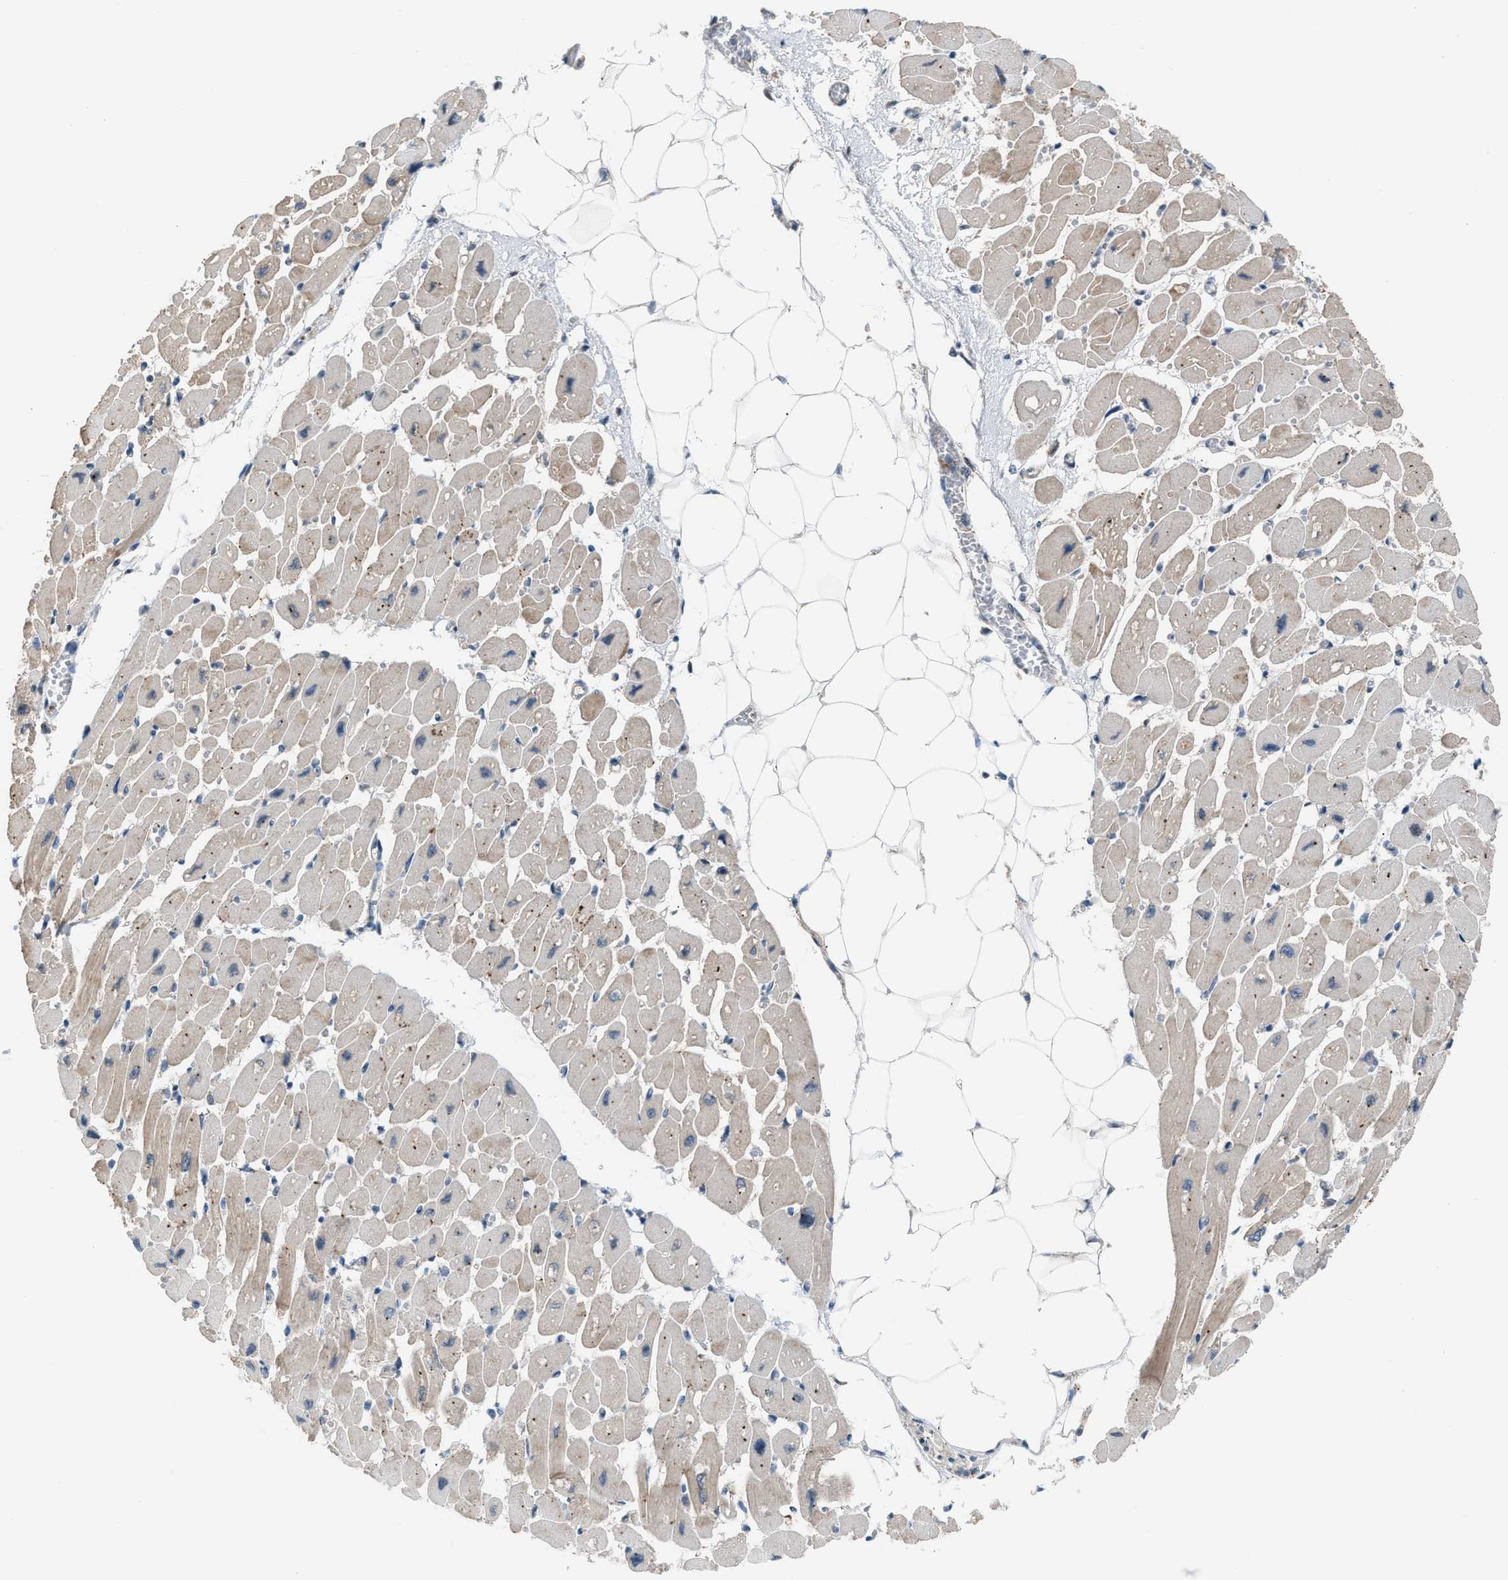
{"staining": {"intensity": "weak", "quantity": "25%-75%", "location": "cytoplasmic/membranous"}, "tissue": "heart muscle", "cell_type": "Cardiomyocytes", "image_type": "normal", "snomed": [{"axis": "morphology", "description": "Normal tissue, NOS"}, {"axis": "topography", "description": "Heart"}], "caption": "IHC photomicrograph of benign heart muscle: heart muscle stained using immunohistochemistry (IHC) reveals low levels of weak protein expression localized specifically in the cytoplasmic/membranous of cardiomyocytes, appearing as a cytoplasmic/membranous brown color.", "gene": "CRTC1", "patient": {"sex": "female", "age": 54}}